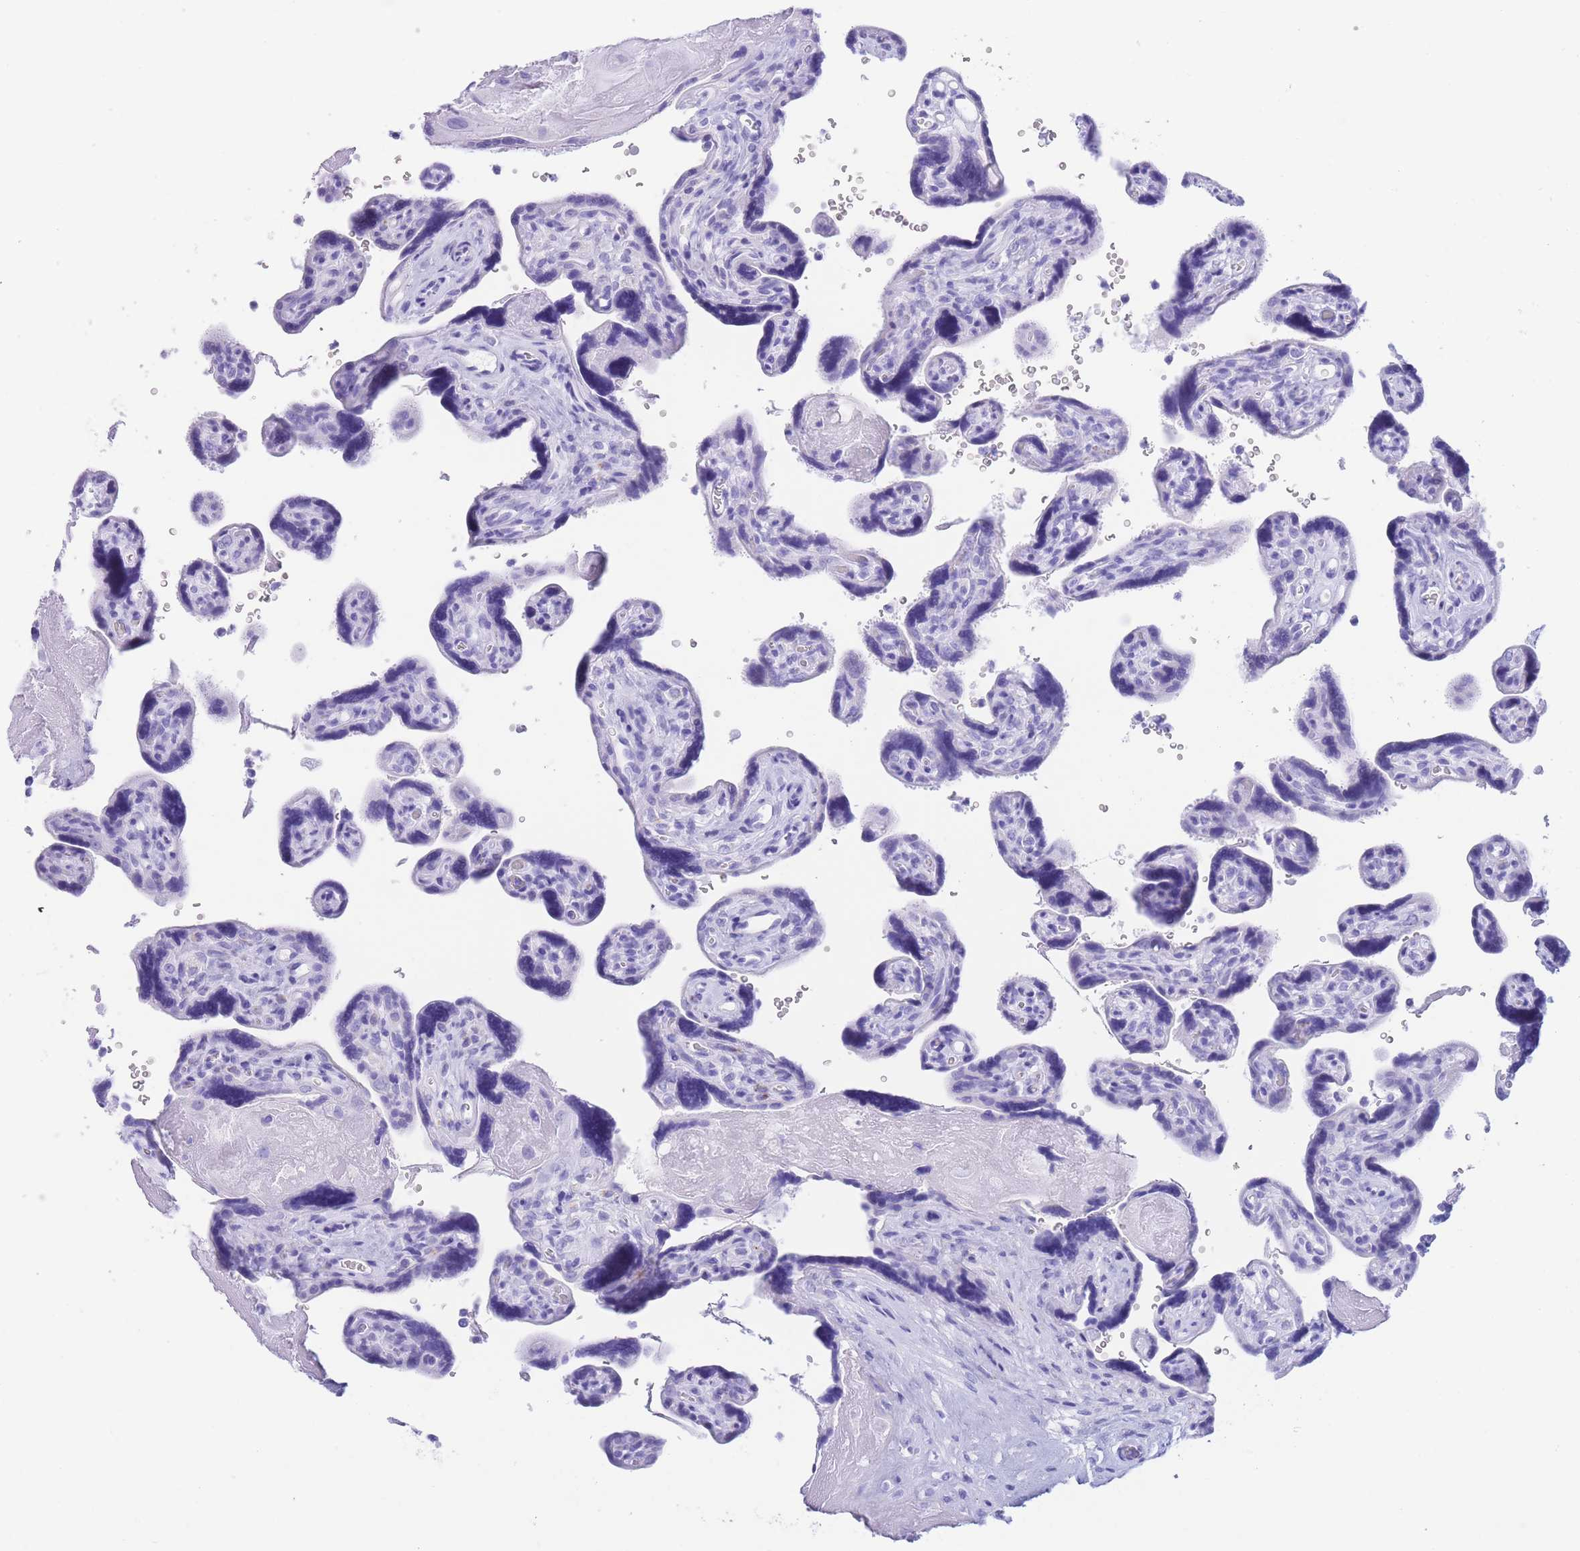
{"staining": {"intensity": "negative", "quantity": "none", "location": "none"}, "tissue": "placenta", "cell_type": "Decidual cells", "image_type": "normal", "snomed": [{"axis": "morphology", "description": "Normal tissue, NOS"}, {"axis": "topography", "description": "Placenta"}], "caption": "Decidual cells show no significant protein expression in normal placenta. (Brightfield microscopy of DAB immunohistochemistry at high magnification).", "gene": "SLCO1B1", "patient": {"sex": "female", "age": 39}}